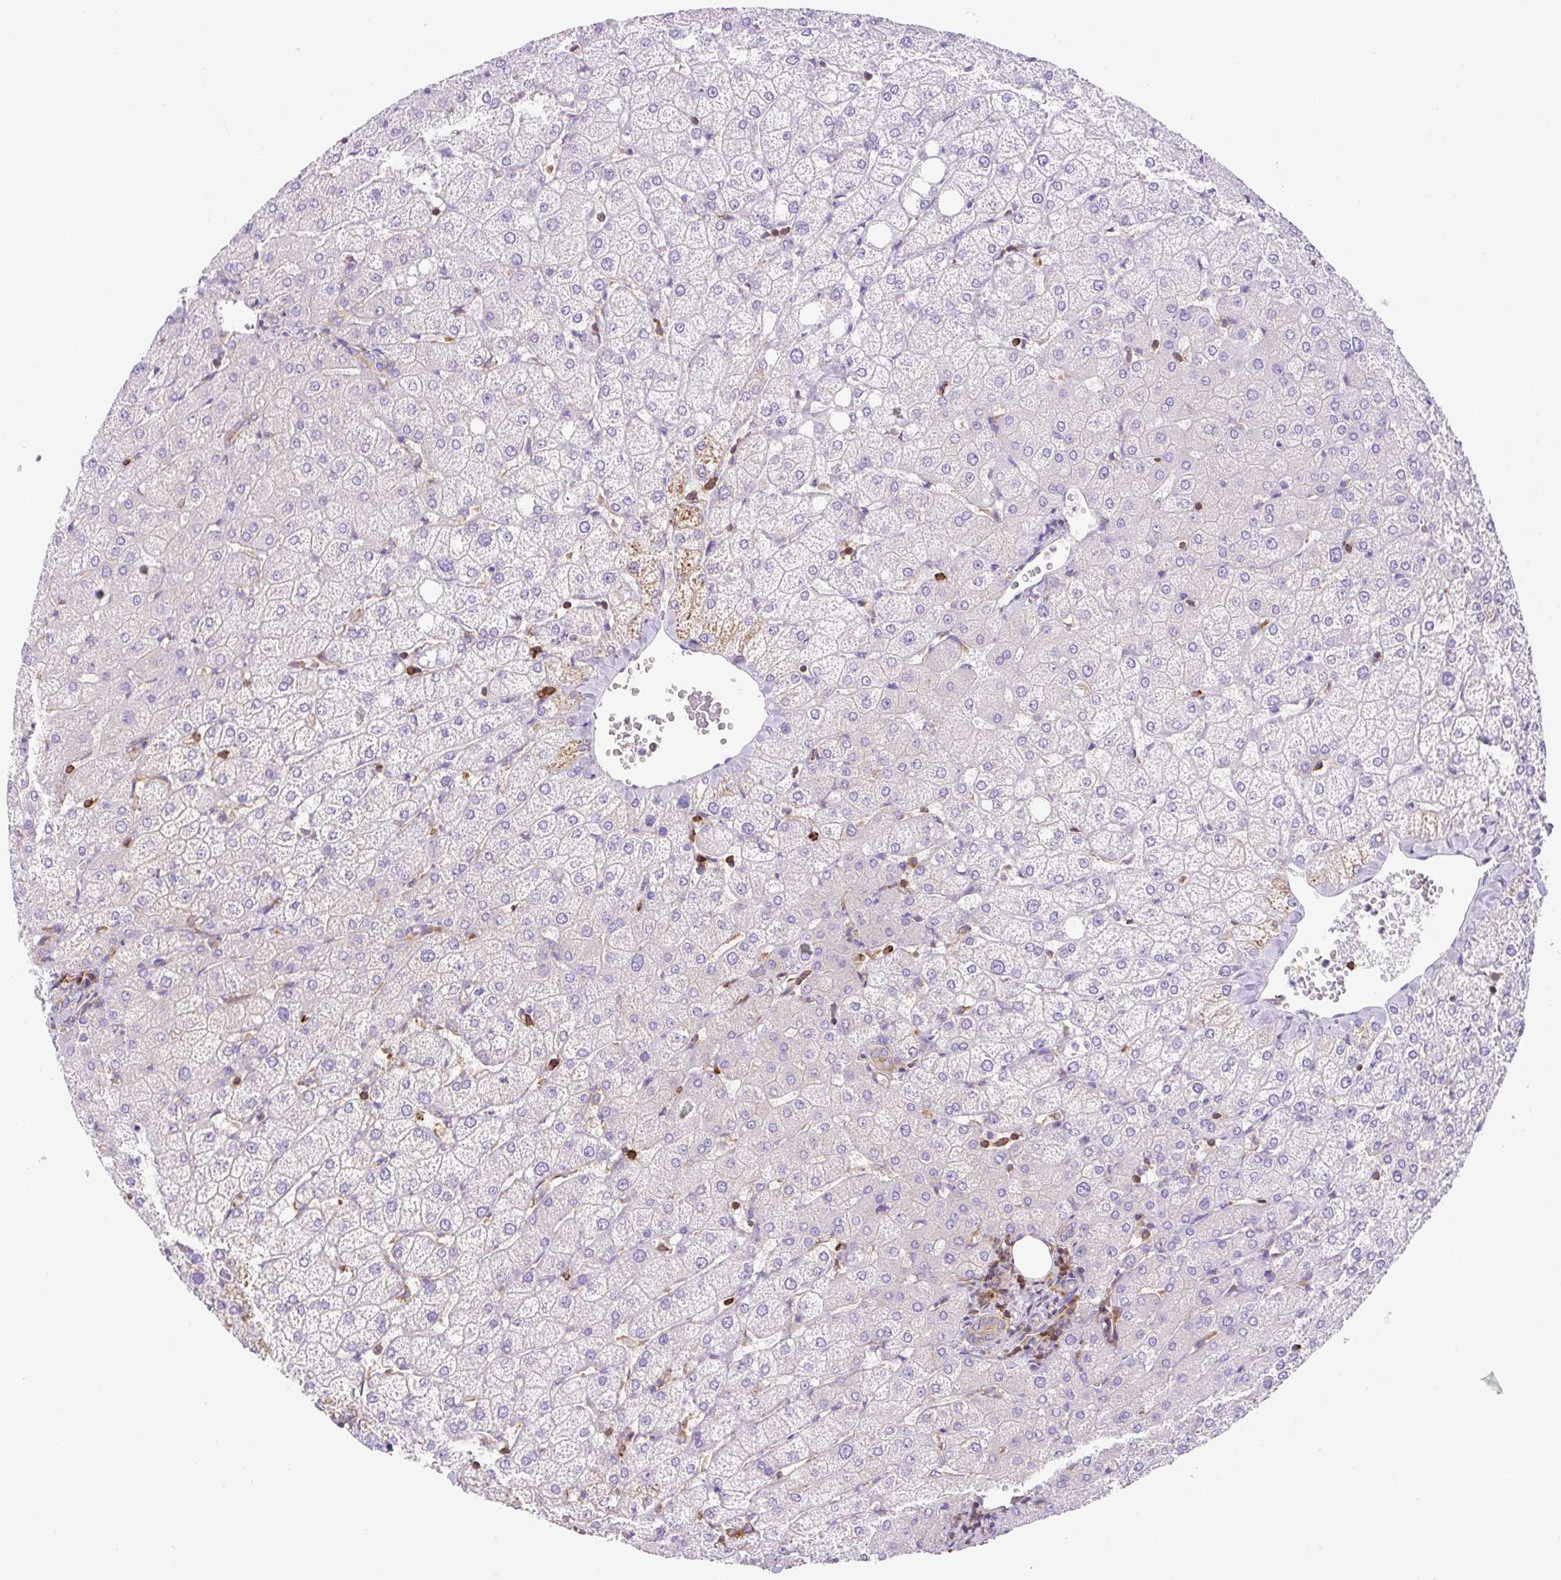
{"staining": {"intensity": "weak", "quantity": "<25%", "location": "cytoplasmic/membranous"}, "tissue": "liver", "cell_type": "Cholangiocytes", "image_type": "normal", "snomed": [{"axis": "morphology", "description": "Normal tissue, NOS"}, {"axis": "topography", "description": "Liver"}], "caption": "This is an IHC photomicrograph of normal liver. There is no staining in cholangiocytes.", "gene": "DNM2", "patient": {"sex": "female", "age": 54}}